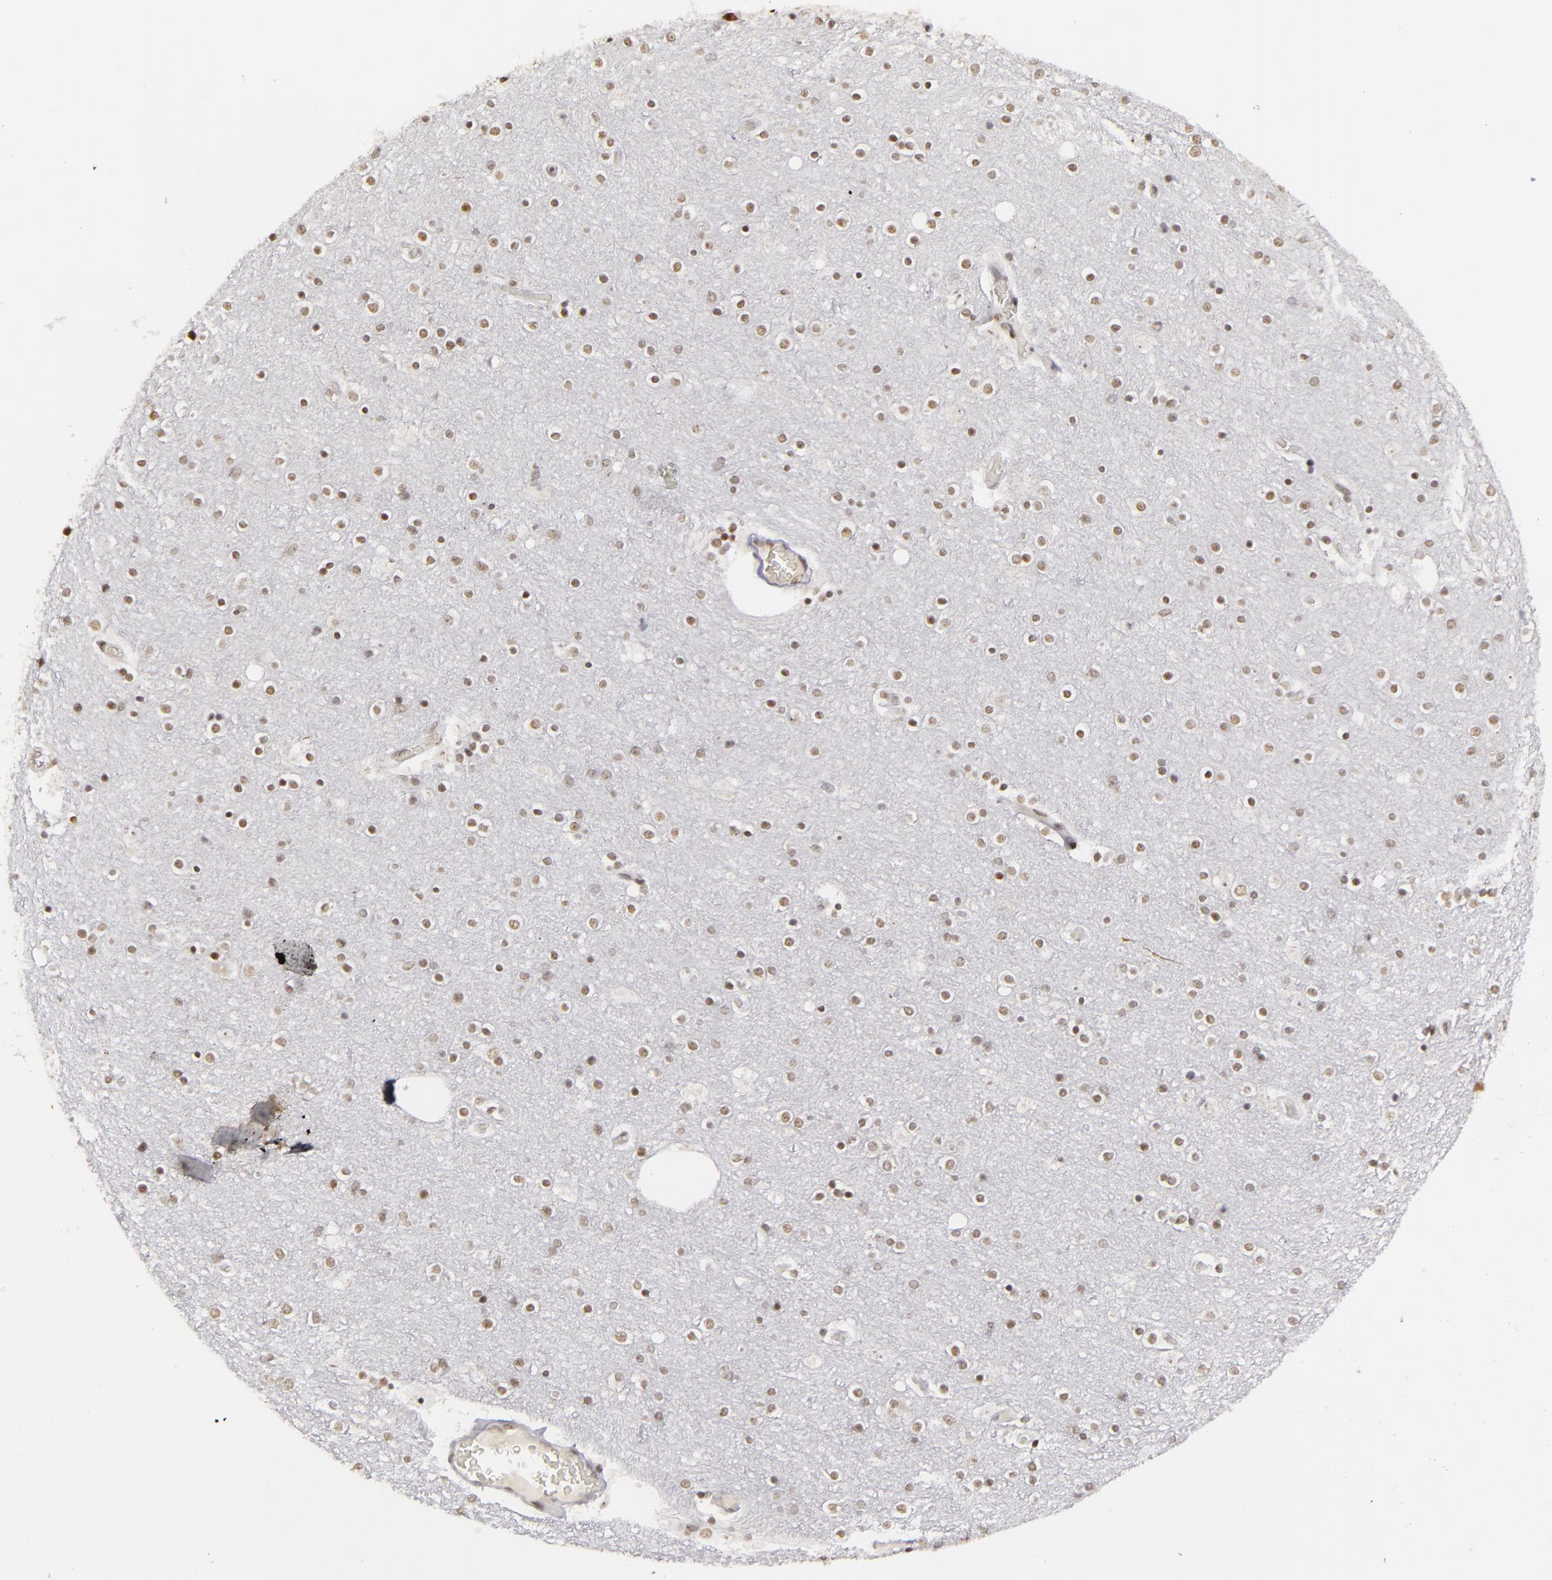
{"staining": {"intensity": "weak", "quantity": "<25%", "location": "nuclear"}, "tissue": "cerebral cortex", "cell_type": "Endothelial cells", "image_type": "normal", "snomed": [{"axis": "morphology", "description": "Normal tissue, NOS"}, {"axis": "topography", "description": "Cerebral cortex"}], "caption": "IHC image of benign human cerebral cortex stained for a protein (brown), which demonstrates no positivity in endothelial cells.", "gene": "RRP7A", "patient": {"sex": "female", "age": 54}}